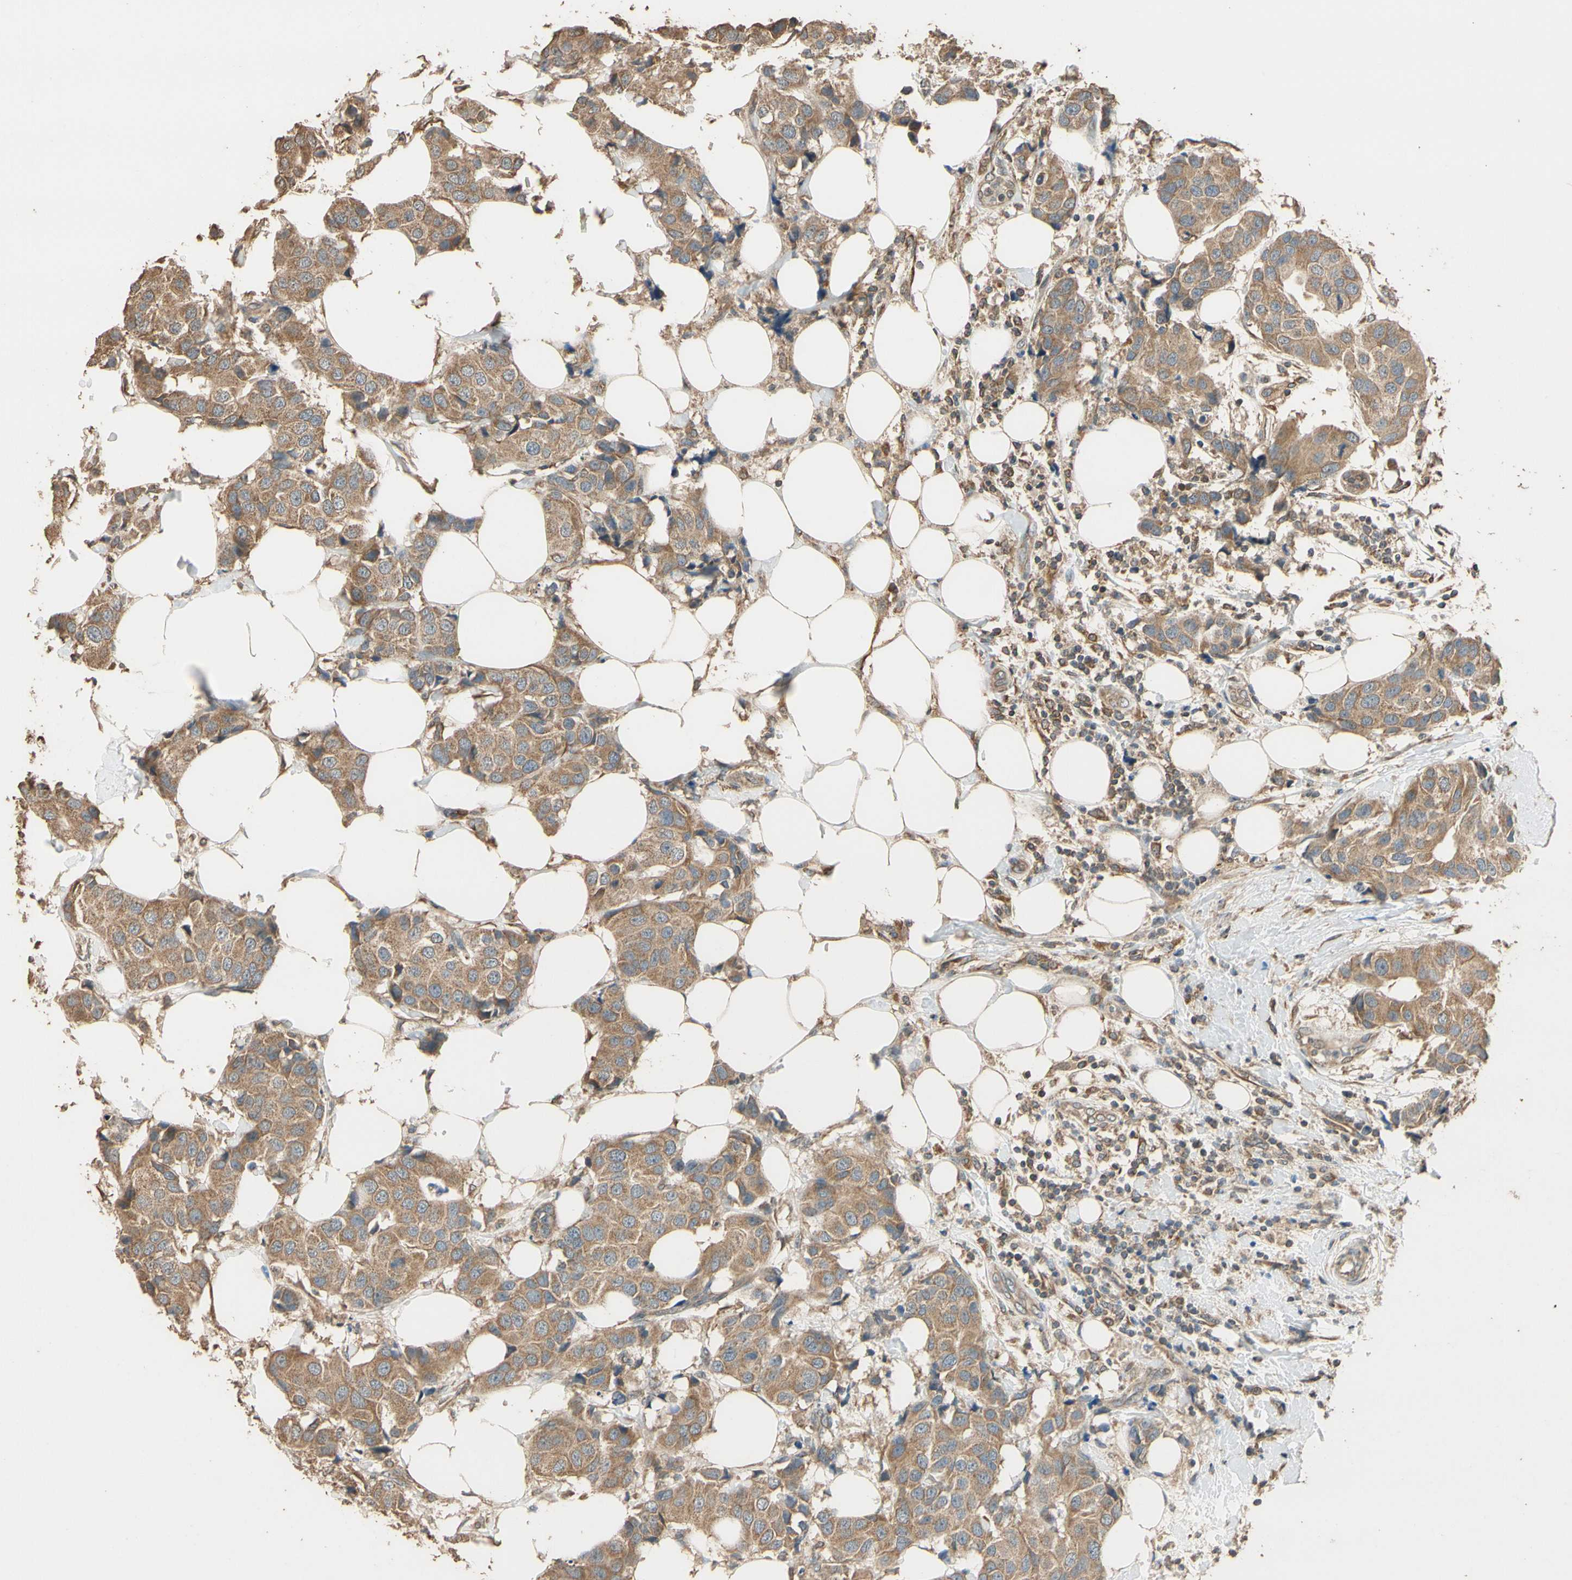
{"staining": {"intensity": "moderate", "quantity": ">75%", "location": "cytoplasmic/membranous"}, "tissue": "breast cancer", "cell_type": "Tumor cells", "image_type": "cancer", "snomed": [{"axis": "morphology", "description": "Normal tissue, NOS"}, {"axis": "morphology", "description": "Duct carcinoma"}, {"axis": "topography", "description": "Breast"}], "caption": "DAB (3,3'-diaminobenzidine) immunohistochemical staining of infiltrating ductal carcinoma (breast) demonstrates moderate cytoplasmic/membranous protein positivity in about >75% of tumor cells. (Stains: DAB in brown, nuclei in blue, Microscopy: brightfield microscopy at high magnification).", "gene": "STX18", "patient": {"sex": "female", "age": 39}}